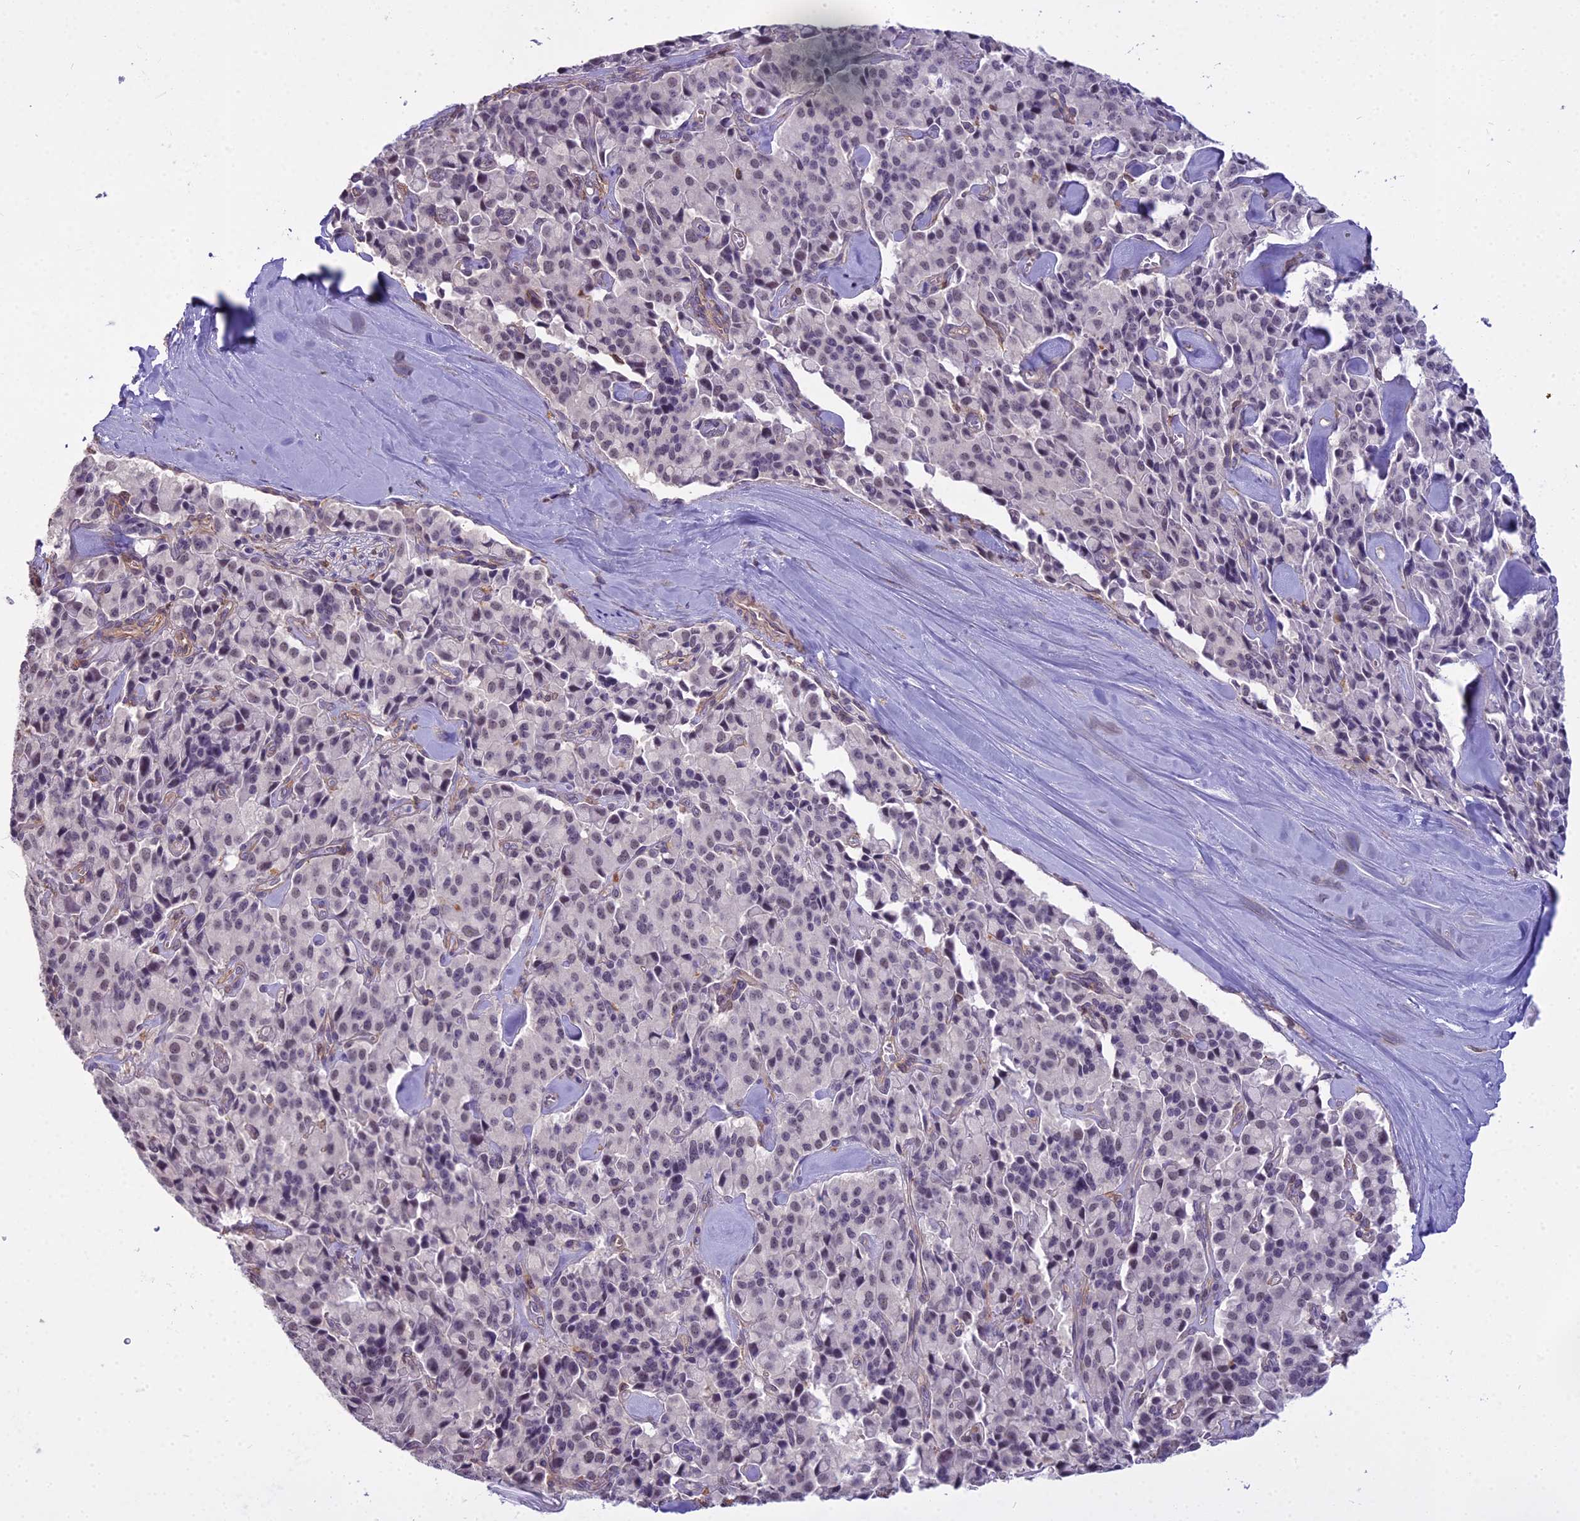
{"staining": {"intensity": "weak", "quantity": "<25%", "location": "nuclear"}, "tissue": "pancreatic cancer", "cell_type": "Tumor cells", "image_type": "cancer", "snomed": [{"axis": "morphology", "description": "Adenocarcinoma, NOS"}, {"axis": "topography", "description": "Pancreas"}], "caption": "There is no significant staining in tumor cells of pancreatic adenocarcinoma. The staining was performed using DAB to visualize the protein expression in brown, while the nuclei were stained in blue with hematoxylin (Magnification: 20x).", "gene": "BLNK", "patient": {"sex": "male", "age": 65}}